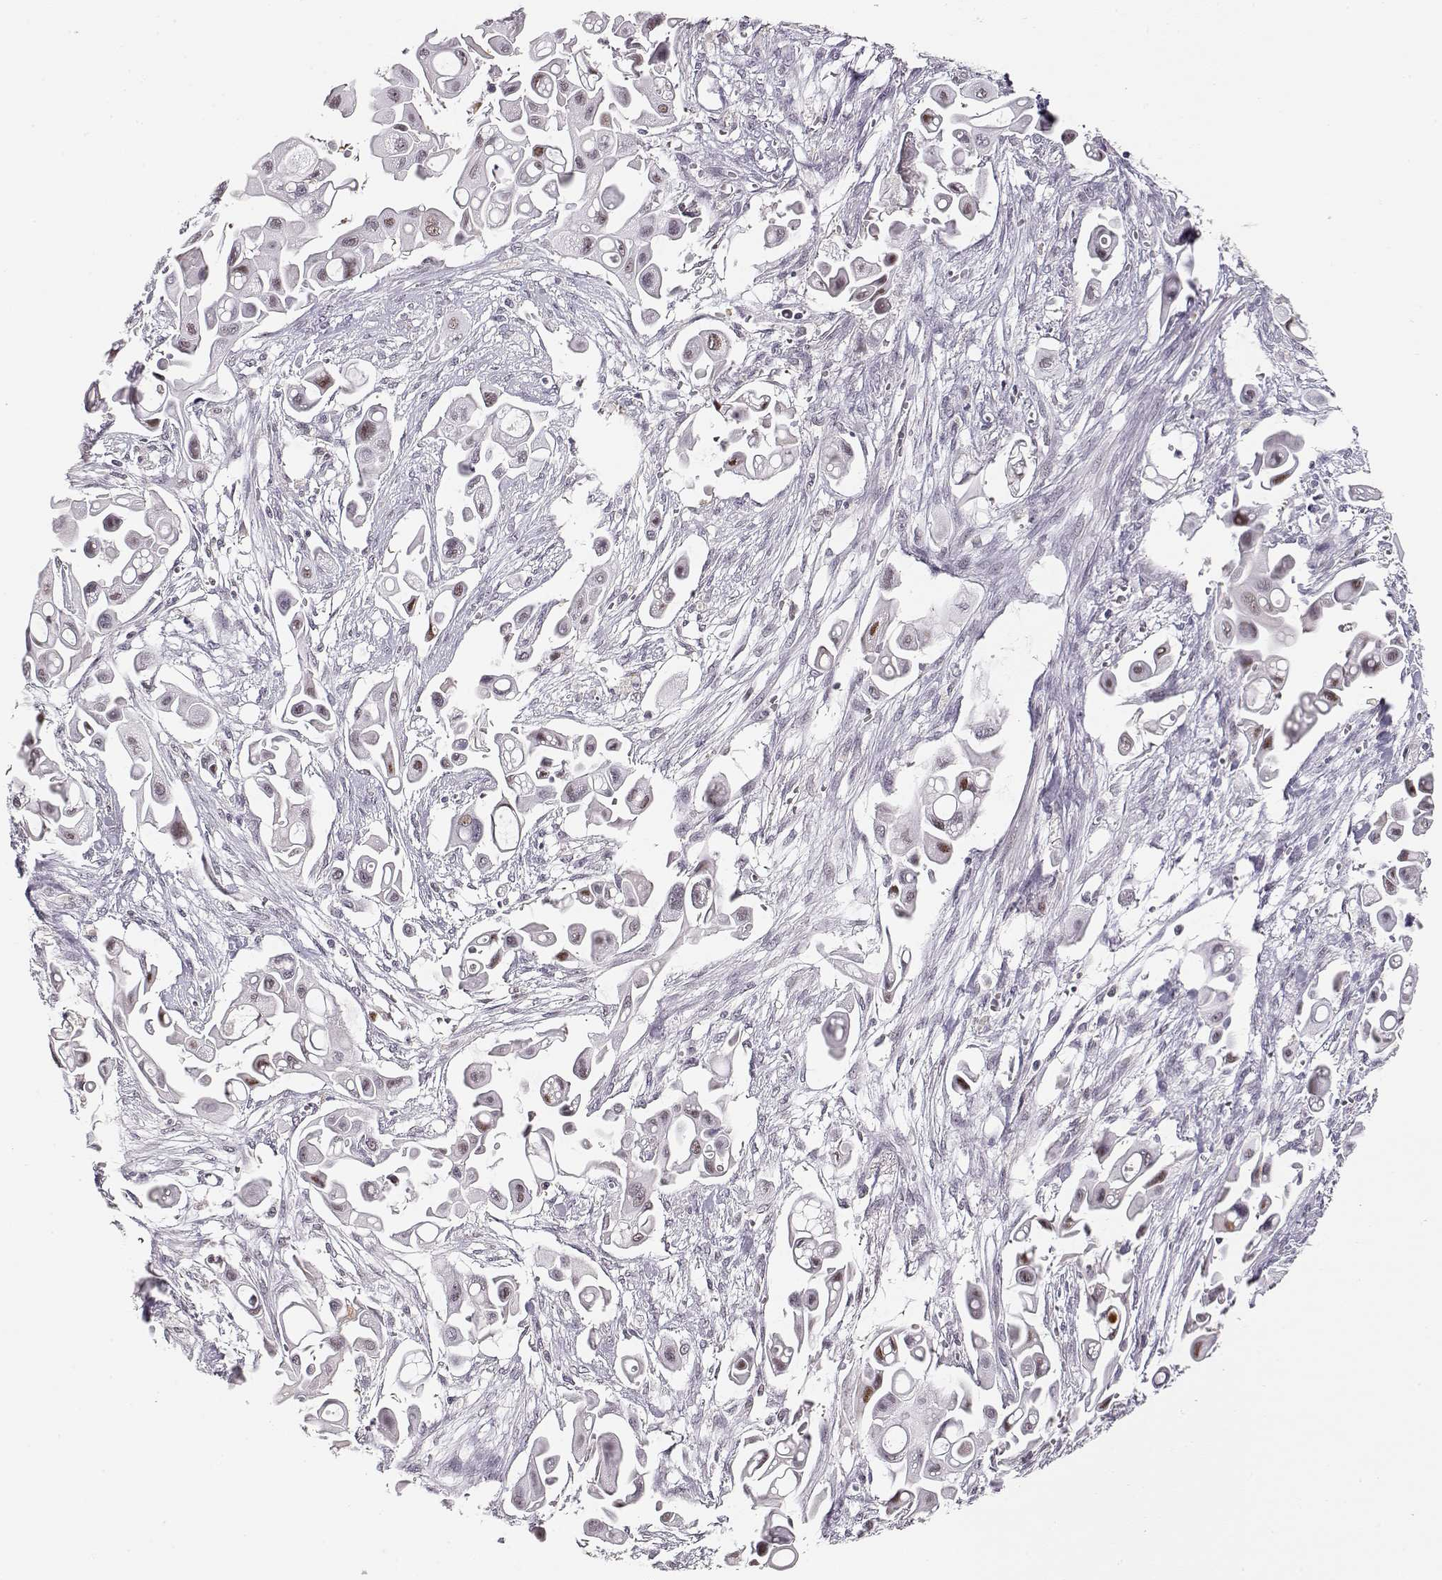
{"staining": {"intensity": "negative", "quantity": "none", "location": "none"}, "tissue": "pancreatic cancer", "cell_type": "Tumor cells", "image_type": "cancer", "snomed": [{"axis": "morphology", "description": "Adenocarcinoma, NOS"}, {"axis": "topography", "description": "Pancreas"}], "caption": "High power microscopy image of an immunohistochemistry (IHC) image of pancreatic adenocarcinoma, revealing no significant staining in tumor cells. Nuclei are stained in blue.", "gene": "TEPP", "patient": {"sex": "male", "age": 50}}